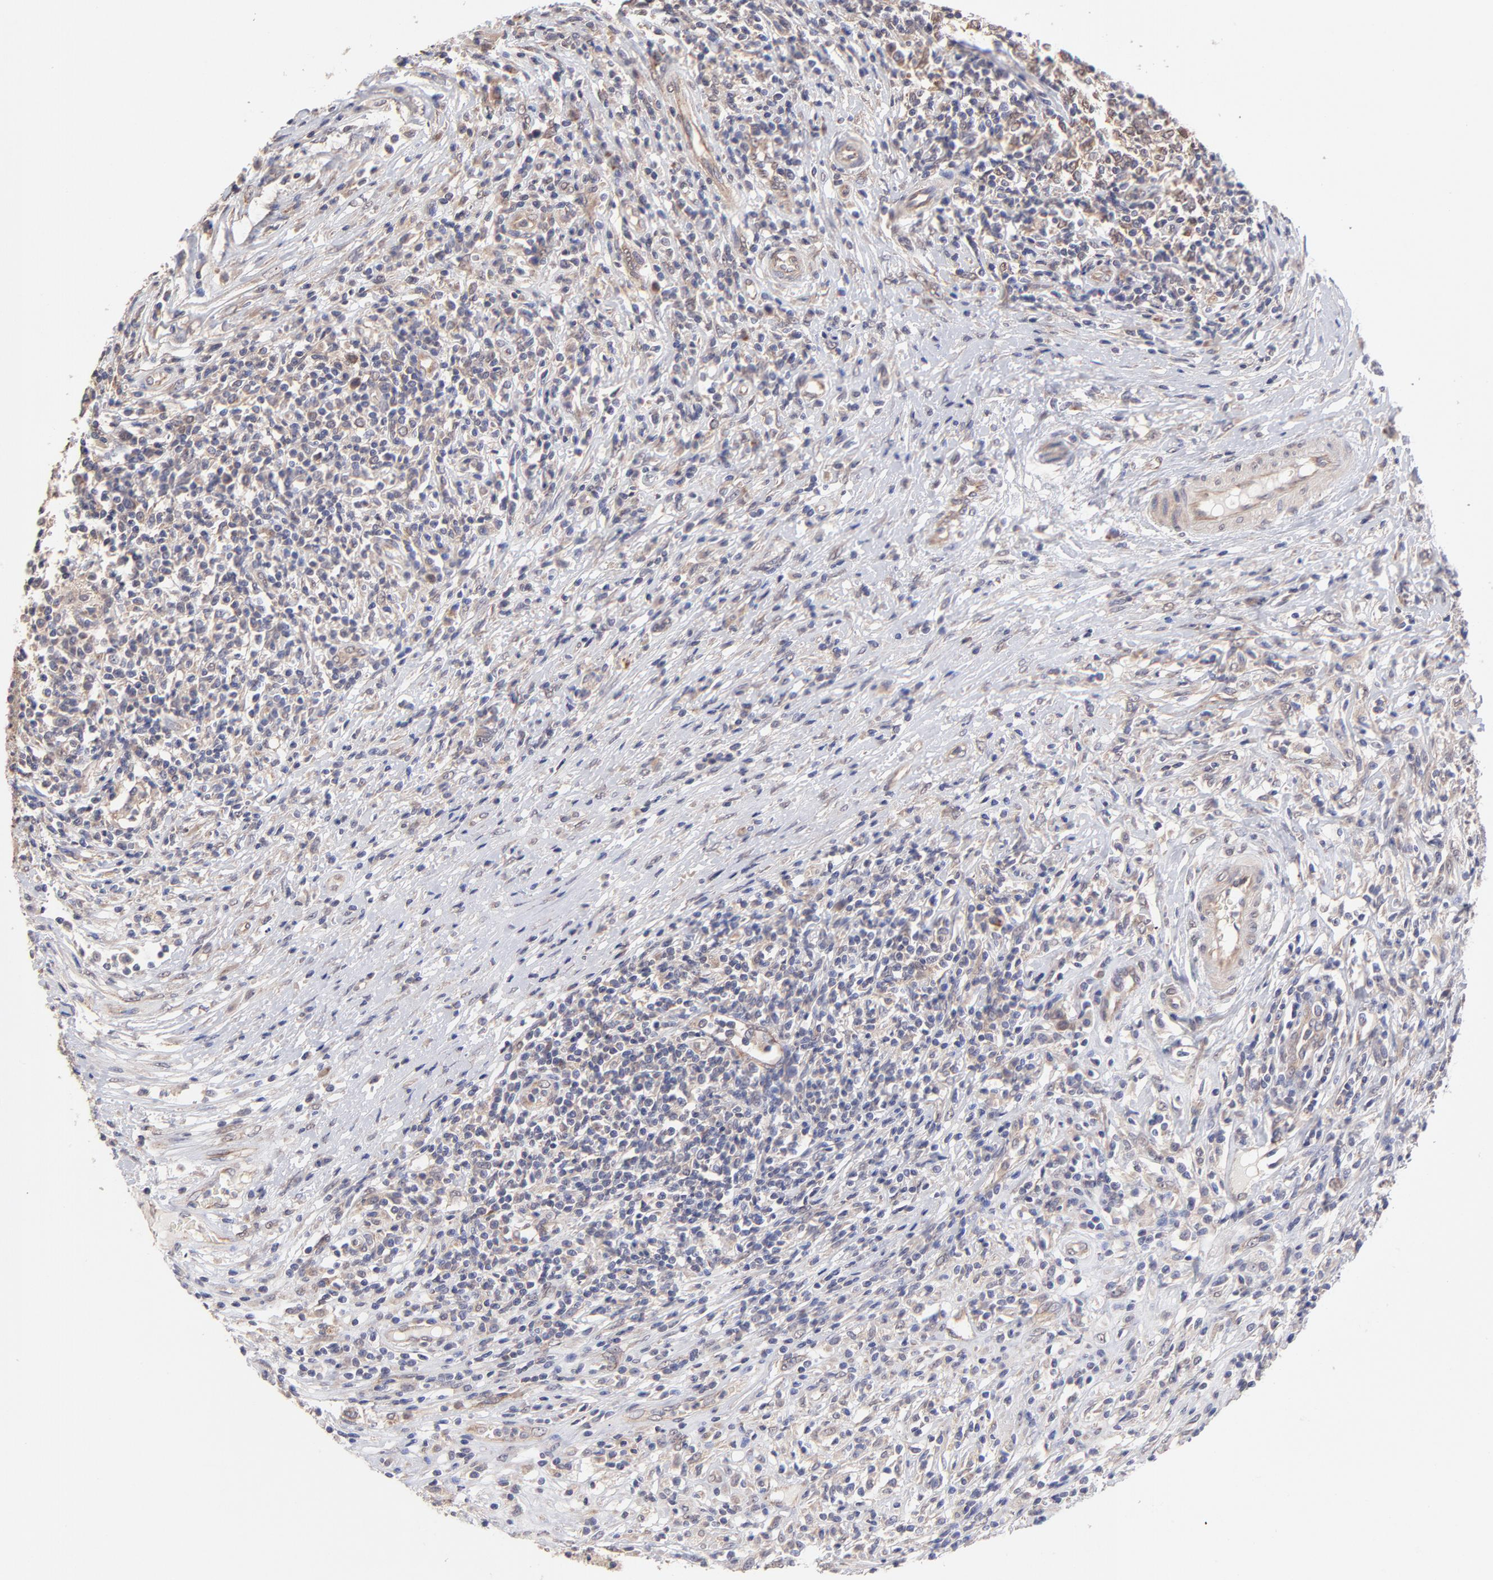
{"staining": {"intensity": "moderate", "quantity": ">75%", "location": "cytoplasmic/membranous"}, "tissue": "lymphoma", "cell_type": "Tumor cells", "image_type": "cancer", "snomed": [{"axis": "morphology", "description": "Malignant lymphoma, non-Hodgkin's type, High grade"}, {"axis": "topography", "description": "Lymph node"}], "caption": "Tumor cells reveal medium levels of moderate cytoplasmic/membranous positivity in about >75% of cells in human high-grade malignant lymphoma, non-Hodgkin's type.", "gene": "UBE2H", "patient": {"sex": "female", "age": 84}}